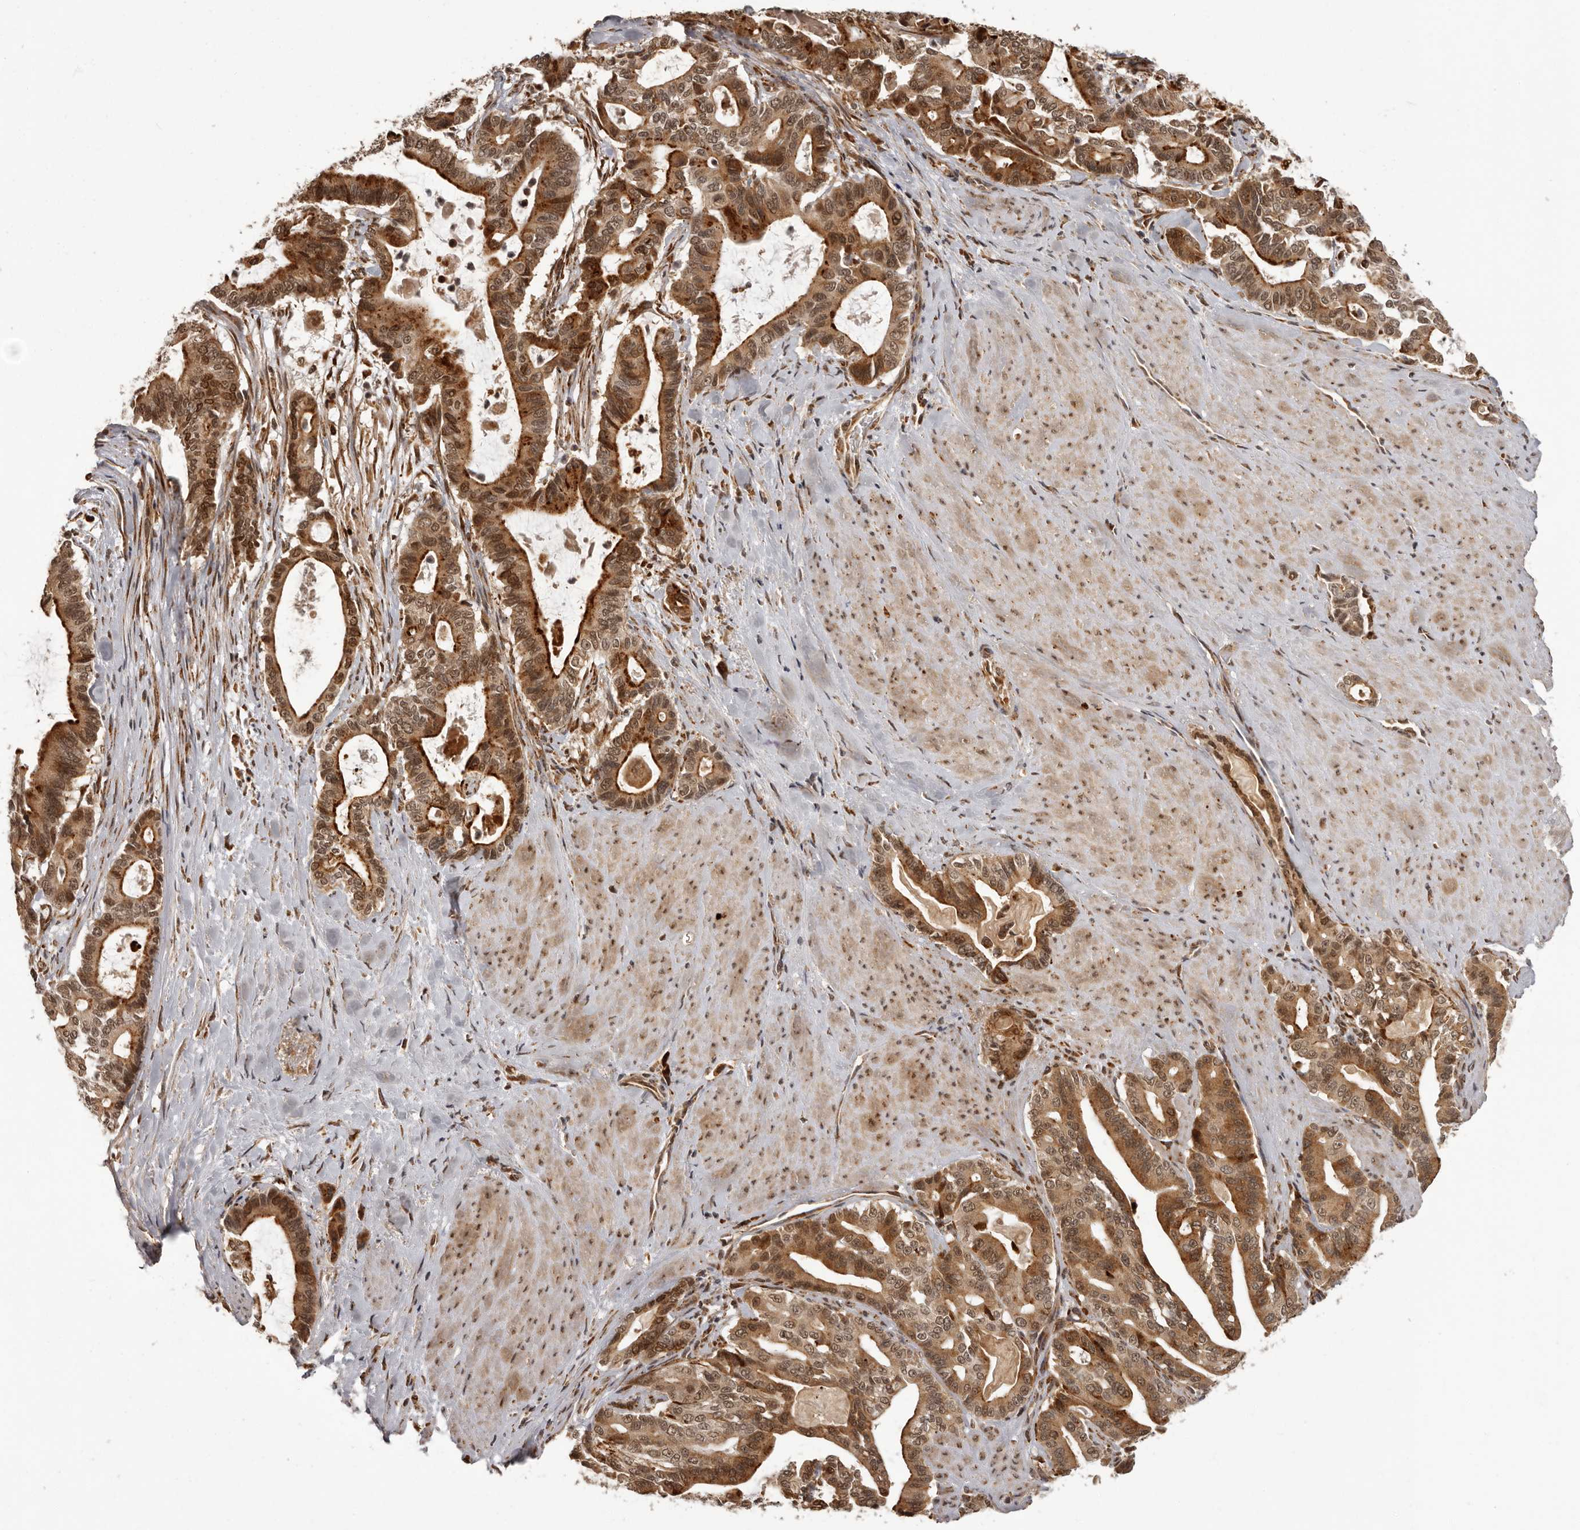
{"staining": {"intensity": "strong", "quantity": ">75%", "location": "cytoplasmic/membranous,nuclear"}, "tissue": "pancreatic cancer", "cell_type": "Tumor cells", "image_type": "cancer", "snomed": [{"axis": "morphology", "description": "Adenocarcinoma, NOS"}, {"axis": "topography", "description": "Pancreas"}], "caption": "A high-resolution image shows immunohistochemistry staining of pancreatic cancer (adenocarcinoma), which demonstrates strong cytoplasmic/membranous and nuclear staining in about >75% of tumor cells.", "gene": "IL32", "patient": {"sex": "male", "age": 63}}